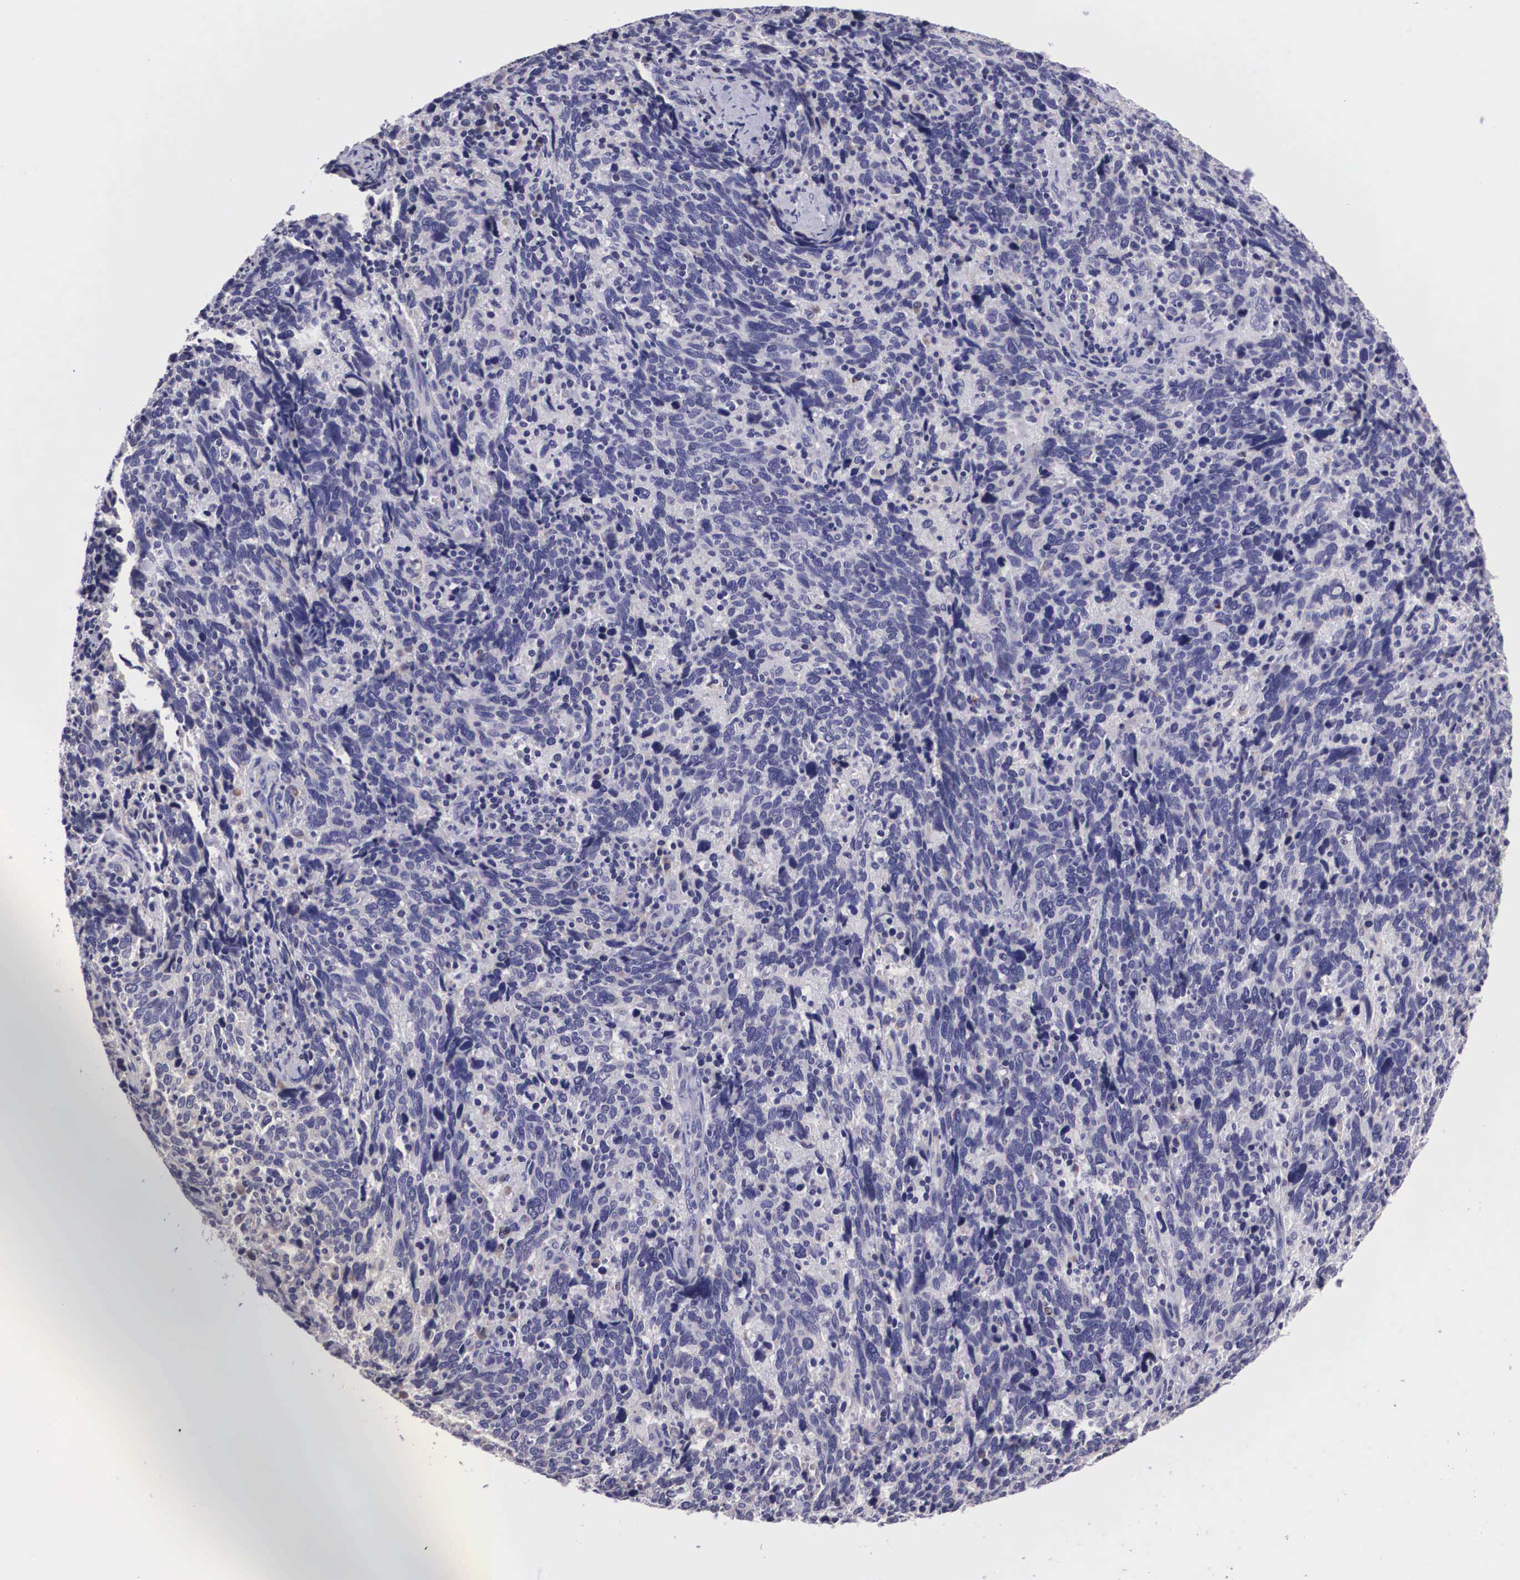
{"staining": {"intensity": "negative", "quantity": "none", "location": "none"}, "tissue": "cervical cancer", "cell_type": "Tumor cells", "image_type": "cancer", "snomed": [{"axis": "morphology", "description": "Squamous cell carcinoma, NOS"}, {"axis": "topography", "description": "Cervix"}], "caption": "Cervical squamous cell carcinoma was stained to show a protein in brown. There is no significant staining in tumor cells.", "gene": "ARG2", "patient": {"sex": "female", "age": 41}}